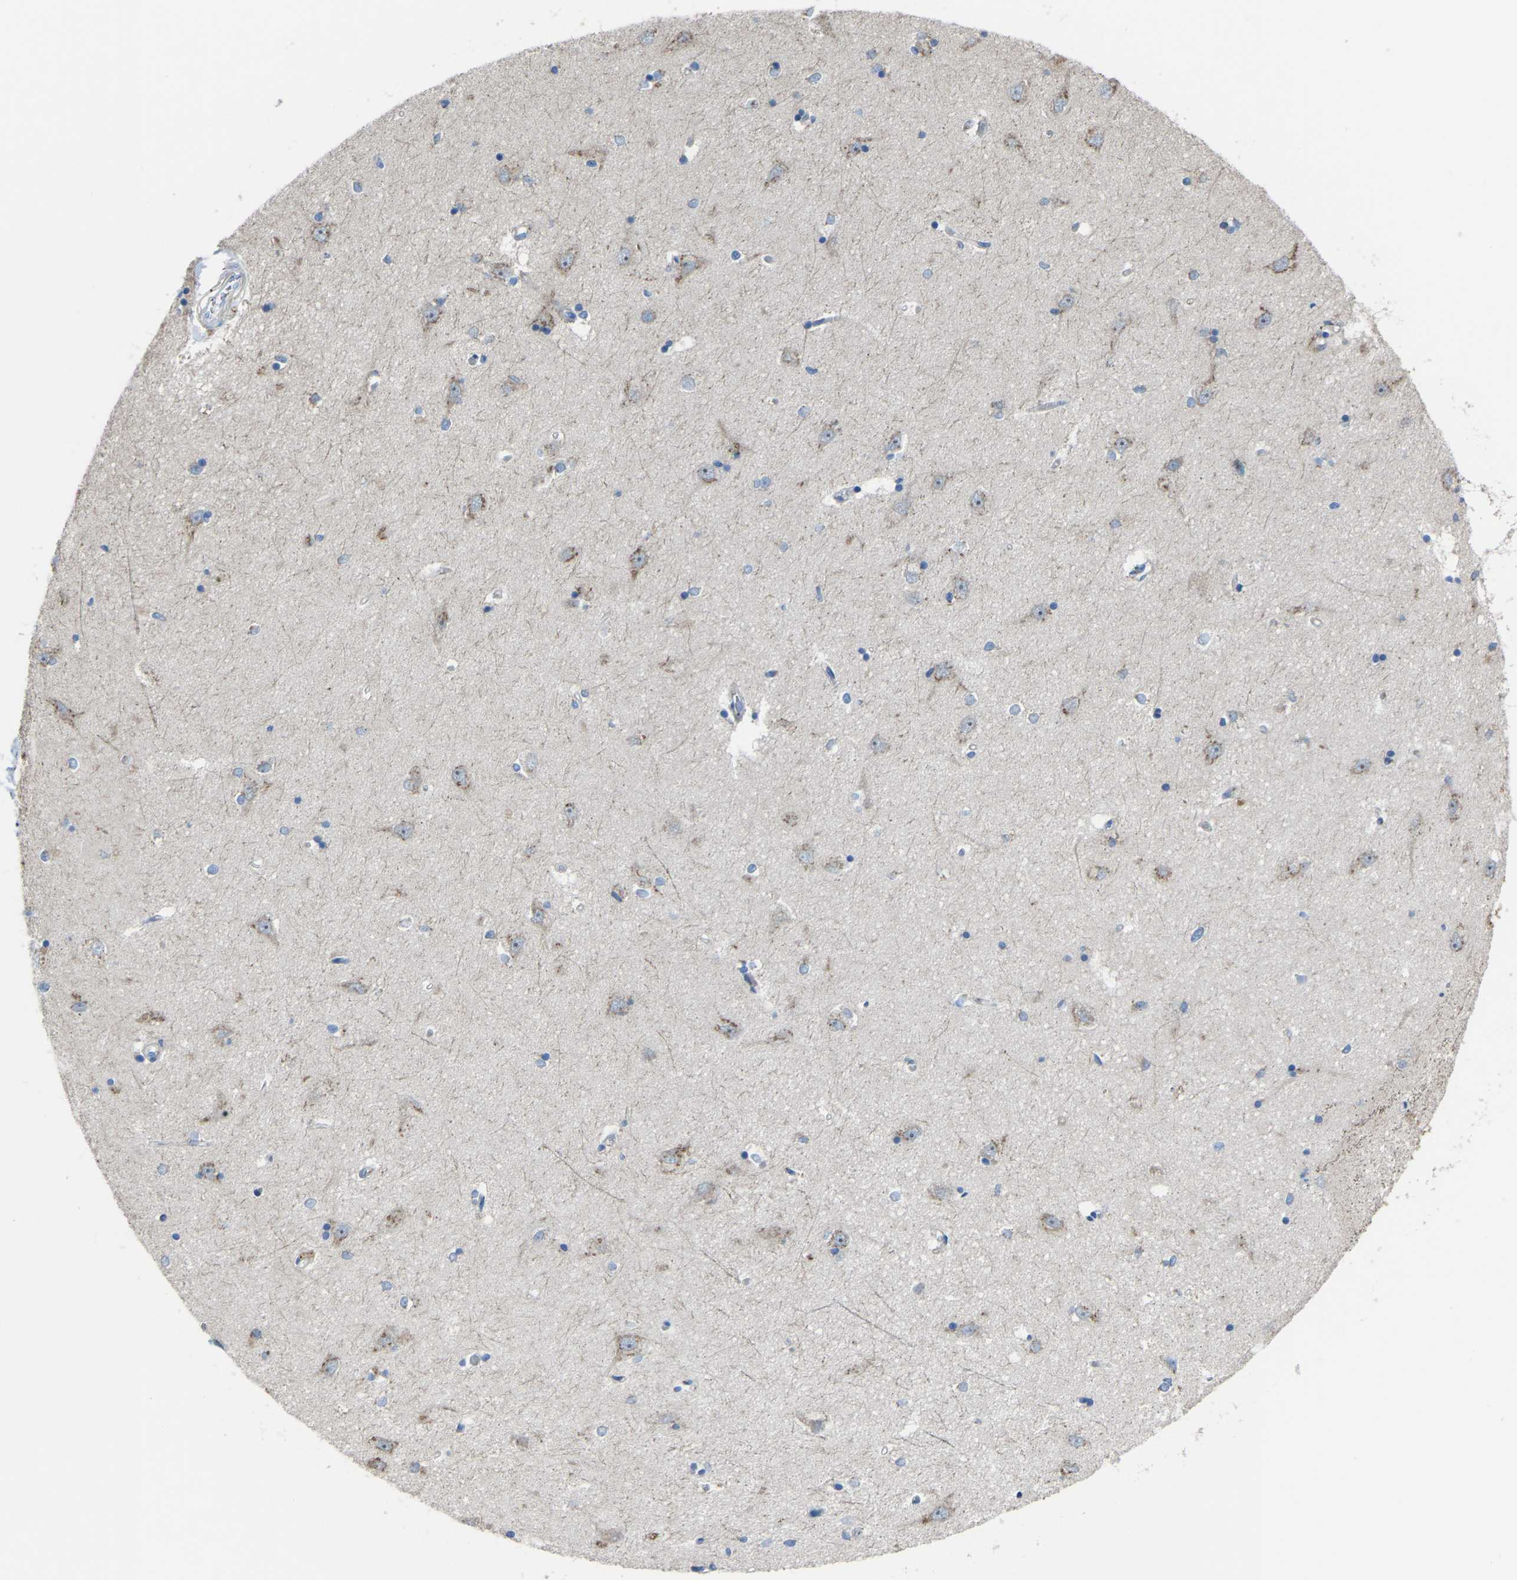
{"staining": {"intensity": "weak", "quantity": "<25%", "location": "cytoplasmic/membranous"}, "tissue": "hippocampus", "cell_type": "Glial cells", "image_type": "normal", "snomed": [{"axis": "morphology", "description": "Normal tissue, NOS"}, {"axis": "topography", "description": "Hippocampus"}], "caption": "An immunohistochemistry (IHC) micrograph of benign hippocampus is shown. There is no staining in glial cells of hippocampus. Nuclei are stained in blue.", "gene": "CANT1", "patient": {"sex": "male", "age": 45}}